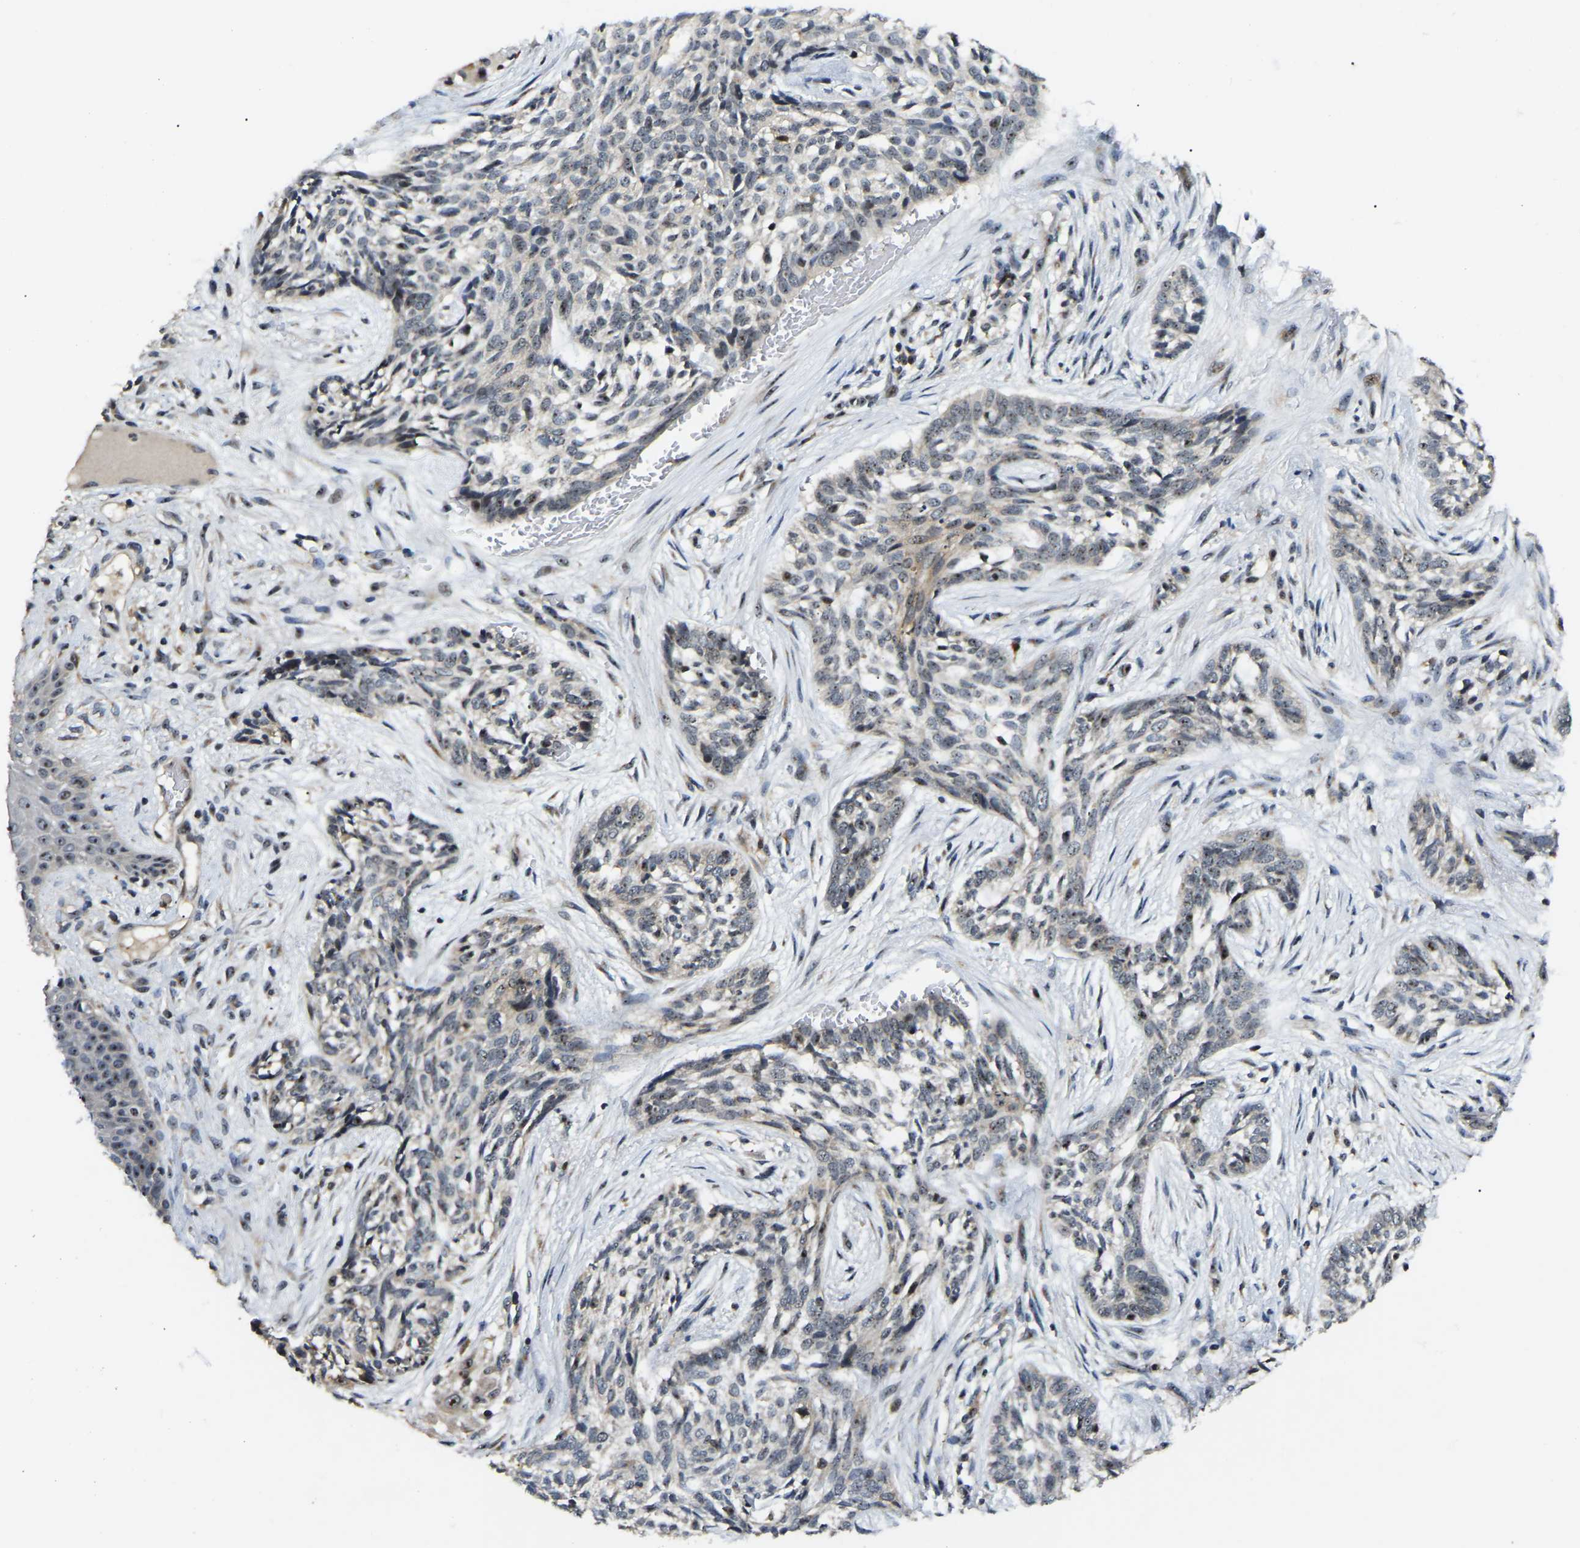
{"staining": {"intensity": "weak", "quantity": "25%-75%", "location": "nuclear"}, "tissue": "skin cancer", "cell_type": "Tumor cells", "image_type": "cancer", "snomed": [{"axis": "morphology", "description": "Basal cell carcinoma"}, {"axis": "topography", "description": "Skin"}], "caption": "Skin cancer tissue exhibits weak nuclear staining in about 25%-75% of tumor cells, visualized by immunohistochemistry. The protein is stained brown, and the nuclei are stained in blue (DAB IHC with brightfield microscopy, high magnification).", "gene": "RBM28", "patient": {"sex": "female", "age": 88}}